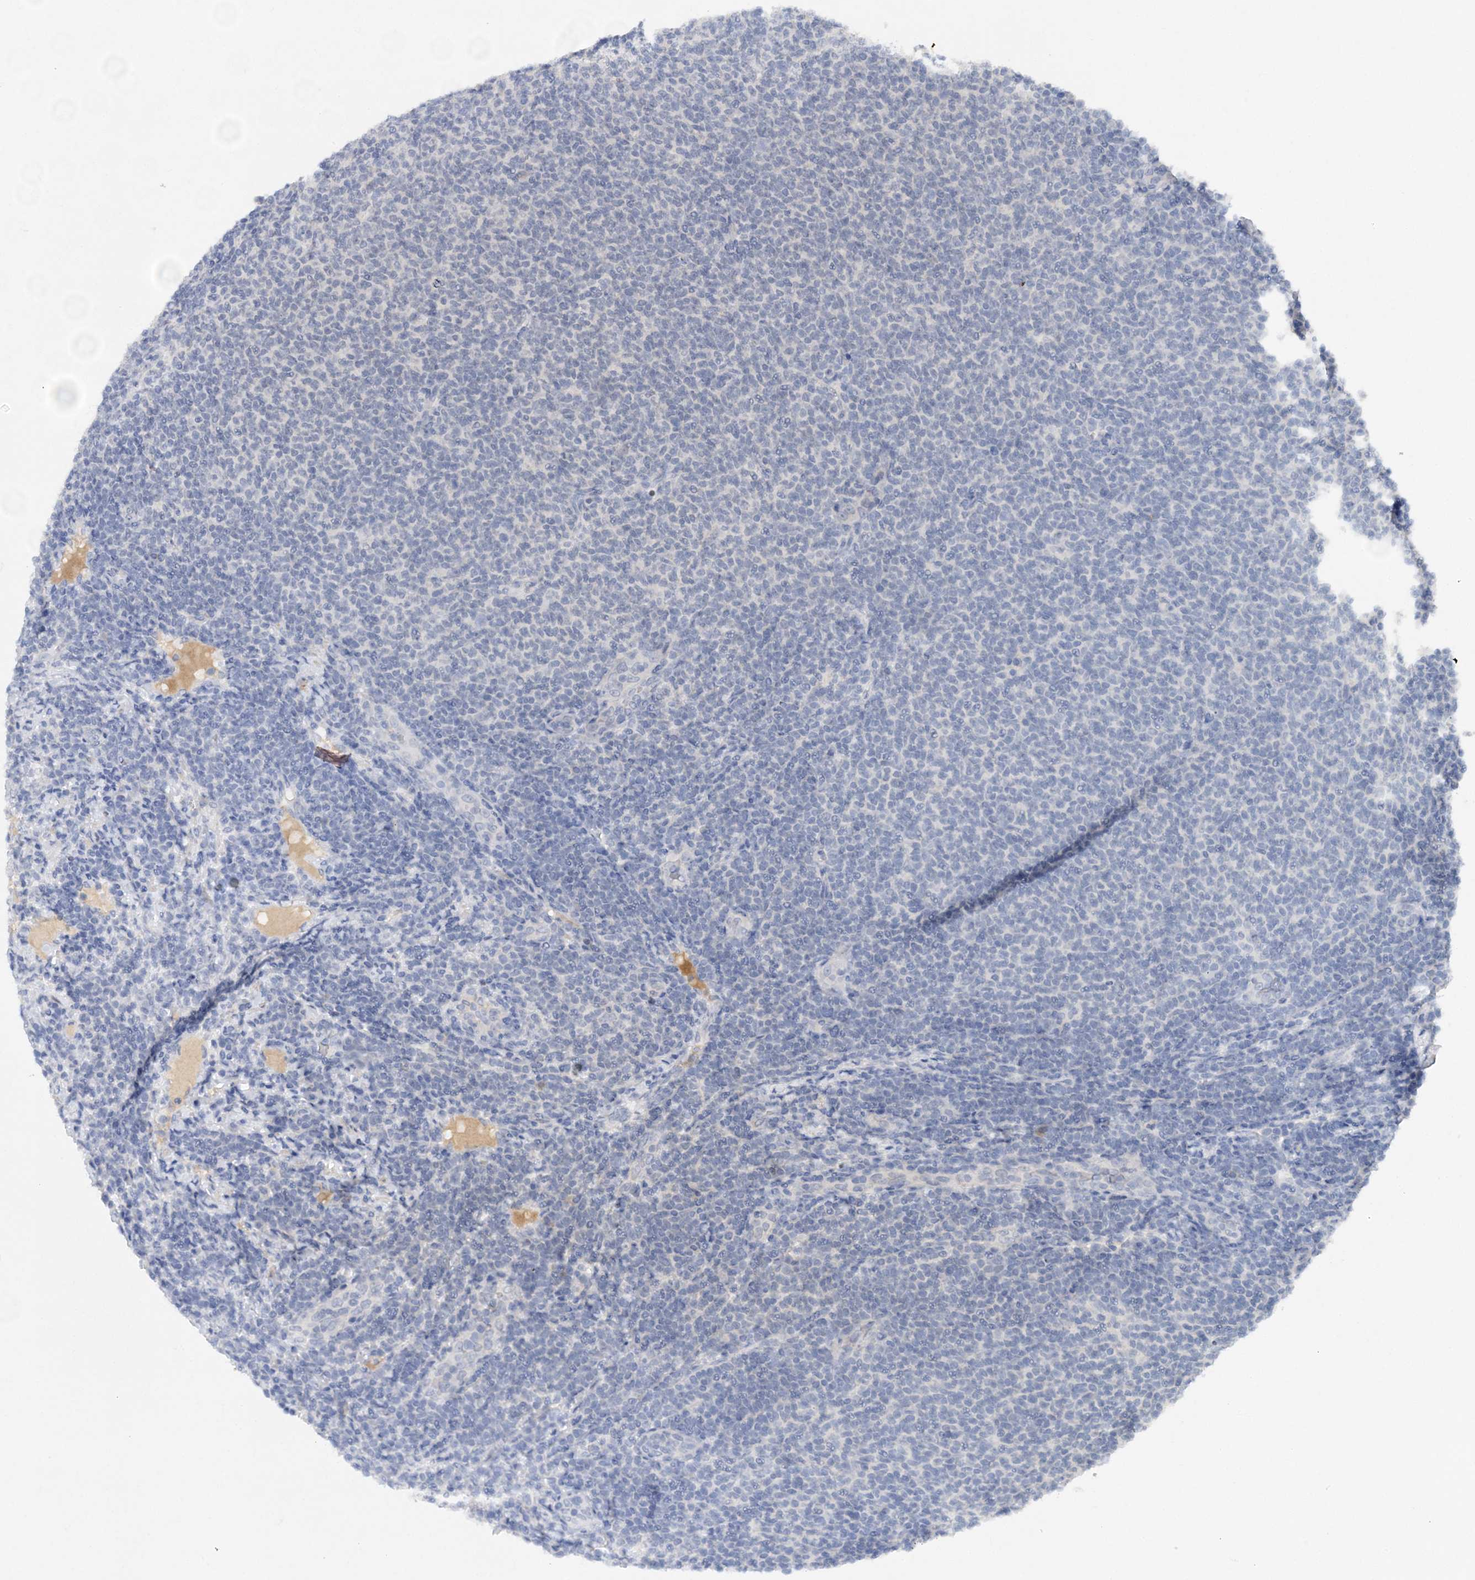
{"staining": {"intensity": "negative", "quantity": "none", "location": "none"}, "tissue": "lymphoma", "cell_type": "Tumor cells", "image_type": "cancer", "snomed": [{"axis": "morphology", "description": "Malignant lymphoma, non-Hodgkin's type, Low grade"}, {"axis": "topography", "description": "Lymph node"}], "caption": "Immunohistochemical staining of human lymphoma demonstrates no significant expression in tumor cells.", "gene": "C11orf58", "patient": {"sex": "male", "age": 66}}